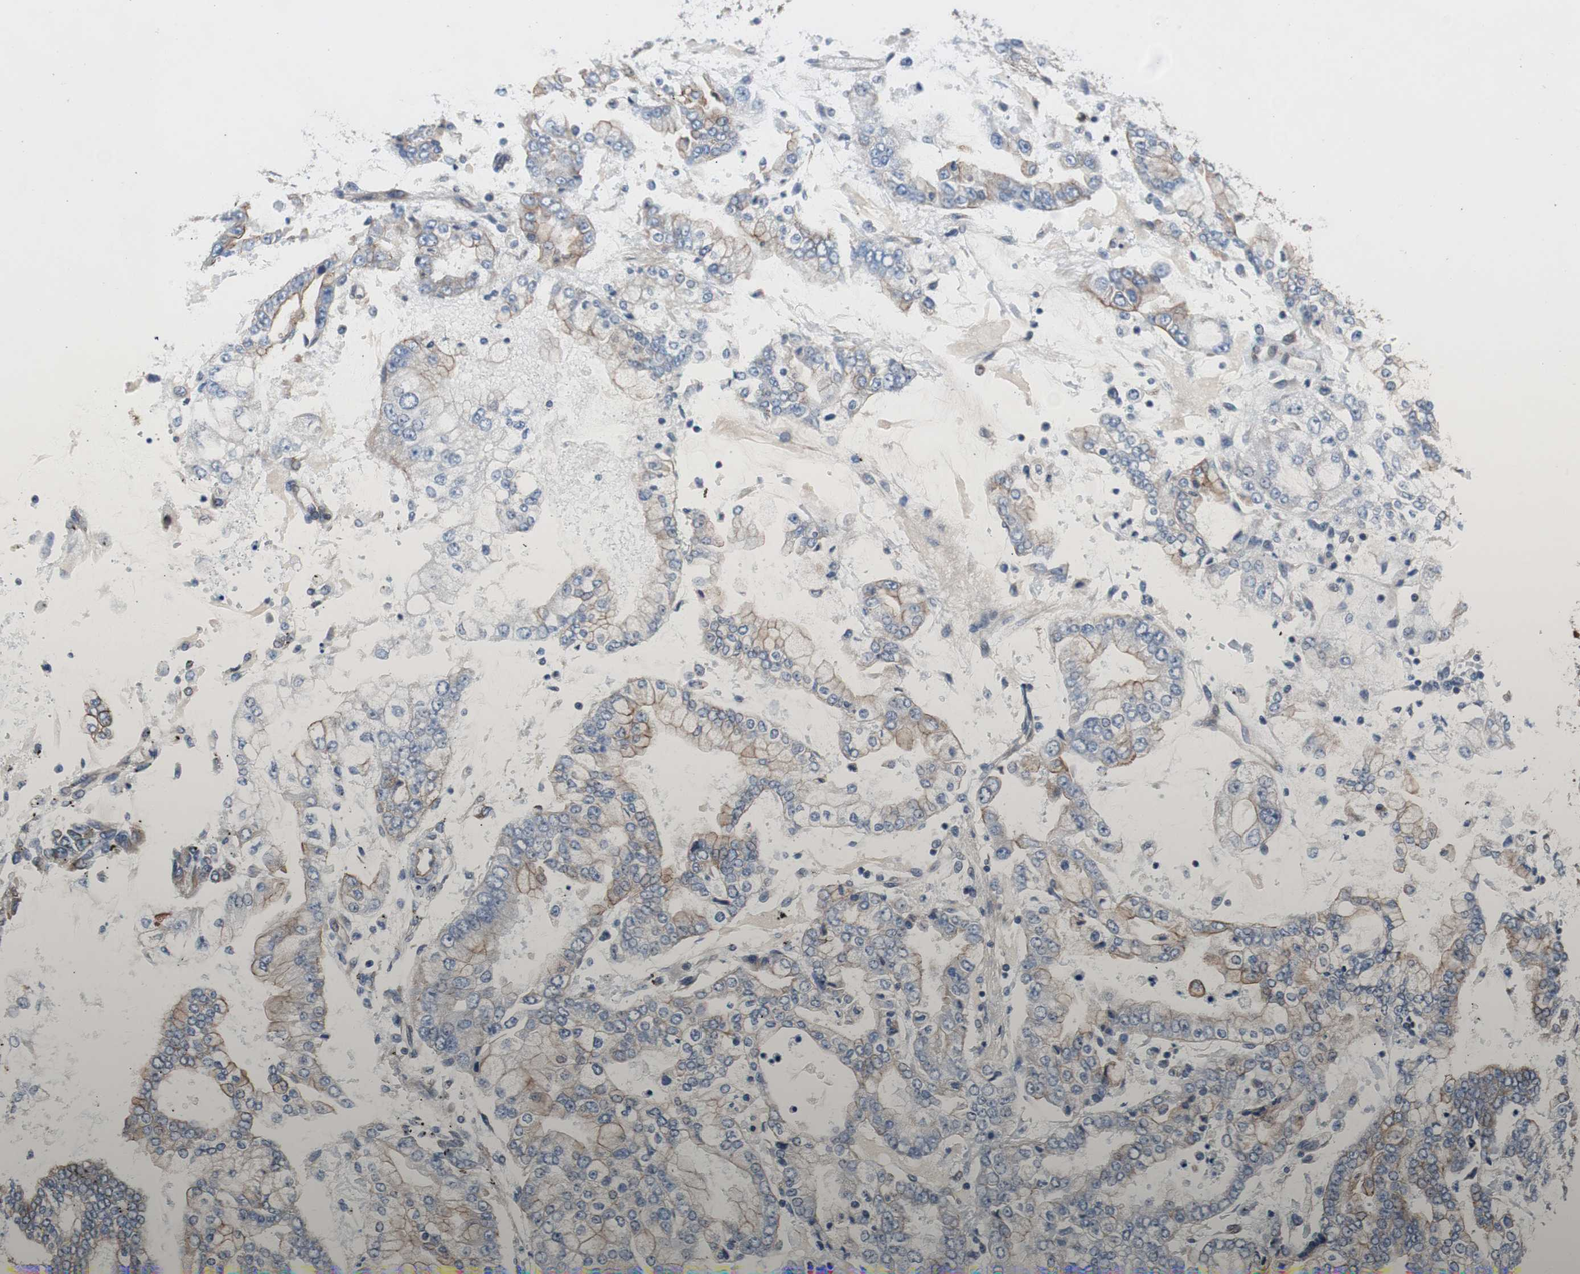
{"staining": {"intensity": "weak", "quantity": "<25%", "location": "cytoplasmic/membranous"}, "tissue": "stomach cancer", "cell_type": "Tumor cells", "image_type": "cancer", "snomed": [{"axis": "morphology", "description": "Adenocarcinoma, NOS"}, {"axis": "topography", "description": "Stomach"}], "caption": "An IHC image of stomach adenocarcinoma is shown. There is no staining in tumor cells of stomach adenocarcinoma. Brightfield microscopy of immunohistochemistry (IHC) stained with DAB (3,3'-diaminobenzidine) (brown) and hematoxylin (blue), captured at high magnification.", "gene": "KIF3B", "patient": {"sex": "male", "age": 76}}